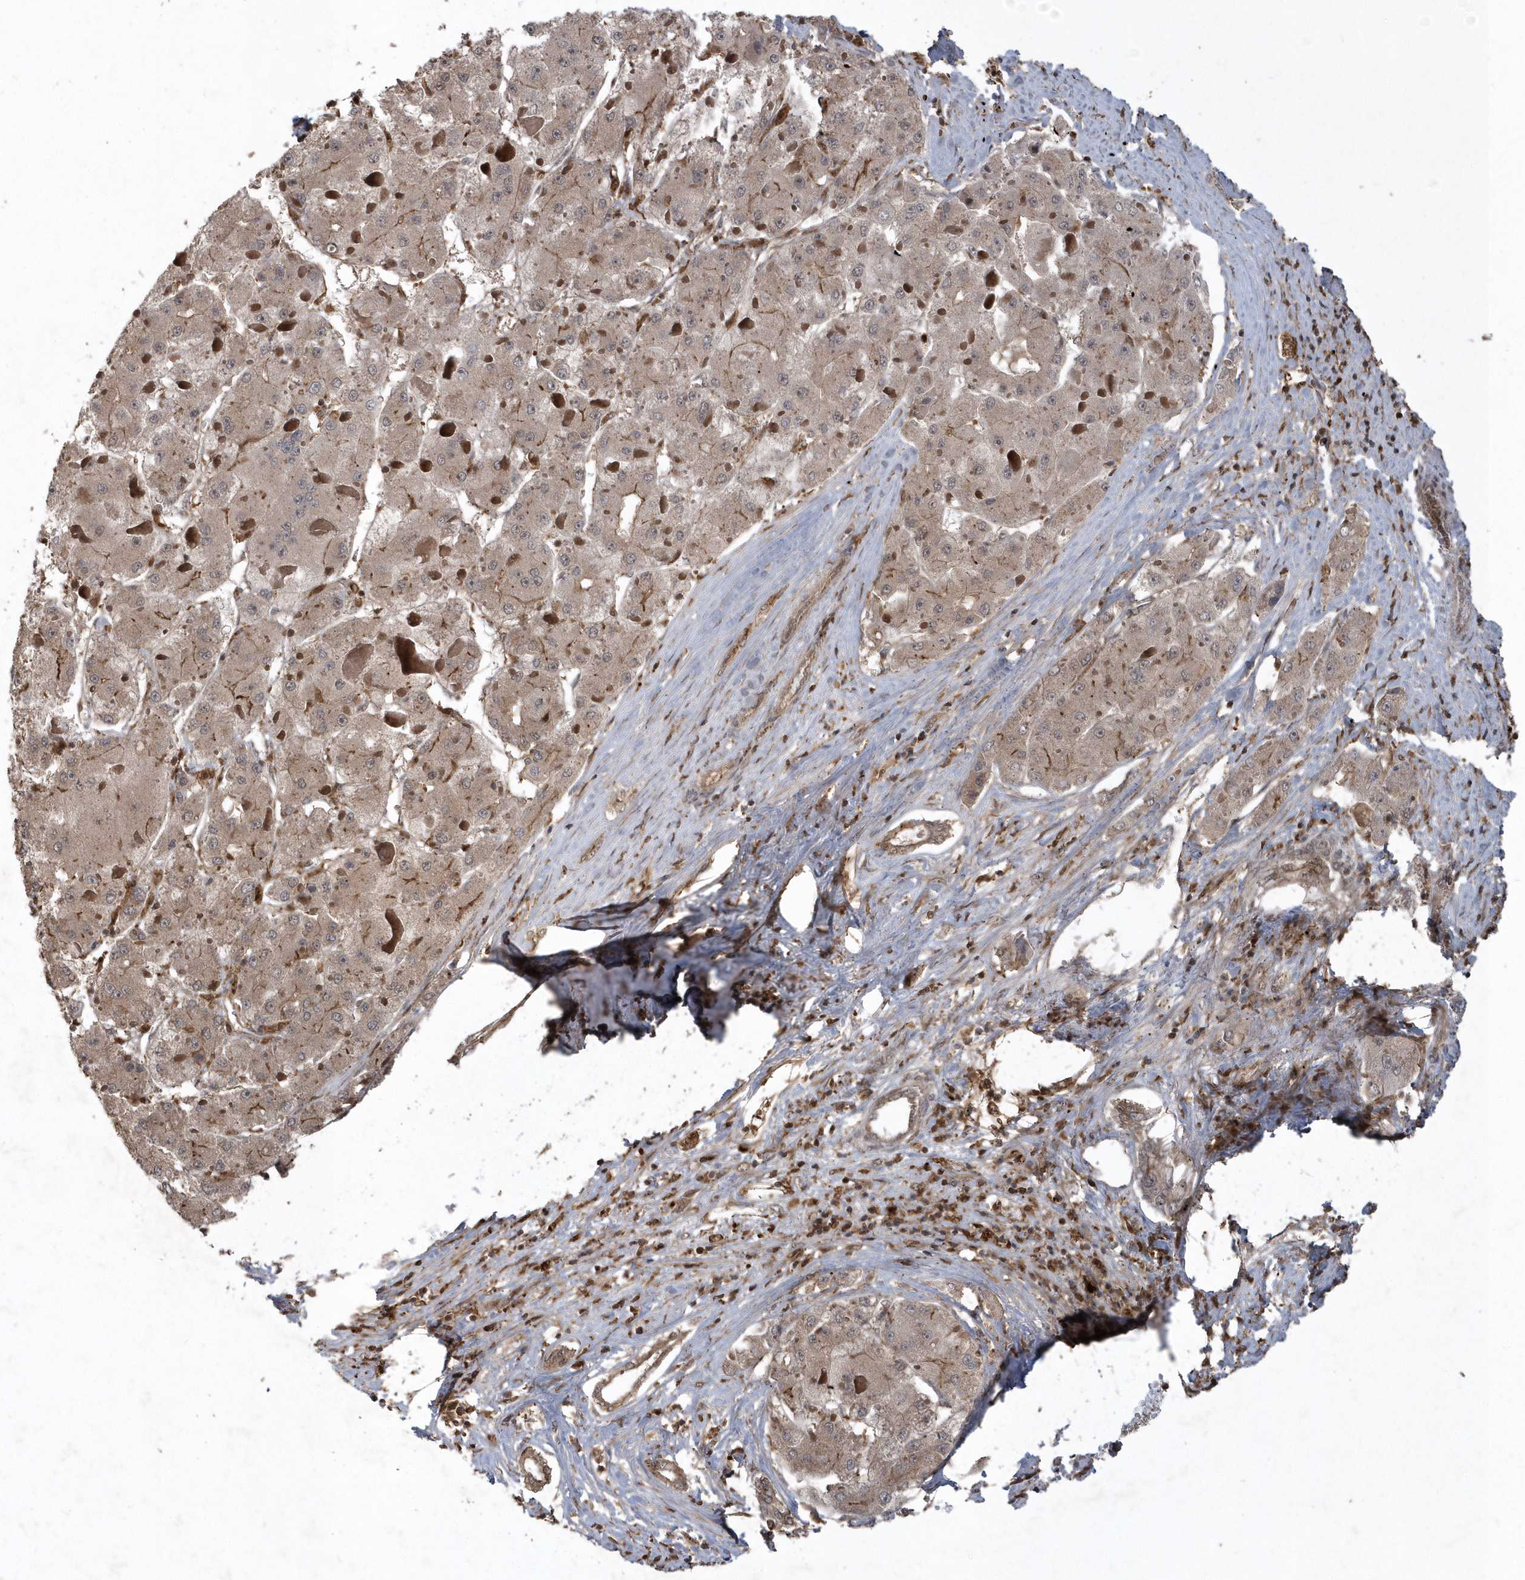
{"staining": {"intensity": "weak", "quantity": ">75%", "location": "cytoplasmic/membranous"}, "tissue": "liver cancer", "cell_type": "Tumor cells", "image_type": "cancer", "snomed": [{"axis": "morphology", "description": "Carcinoma, Hepatocellular, NOS"}, {"axis": "topography", "description": "Liver"}], "caption": "Protein positivity by immunohistochemistry displays weak cytoplasmic/membranous positivity in approximately >75% of tumor cells in liver cancer.", "gene": "LACC1", "patient": {"sex": "female", "age": 73}}